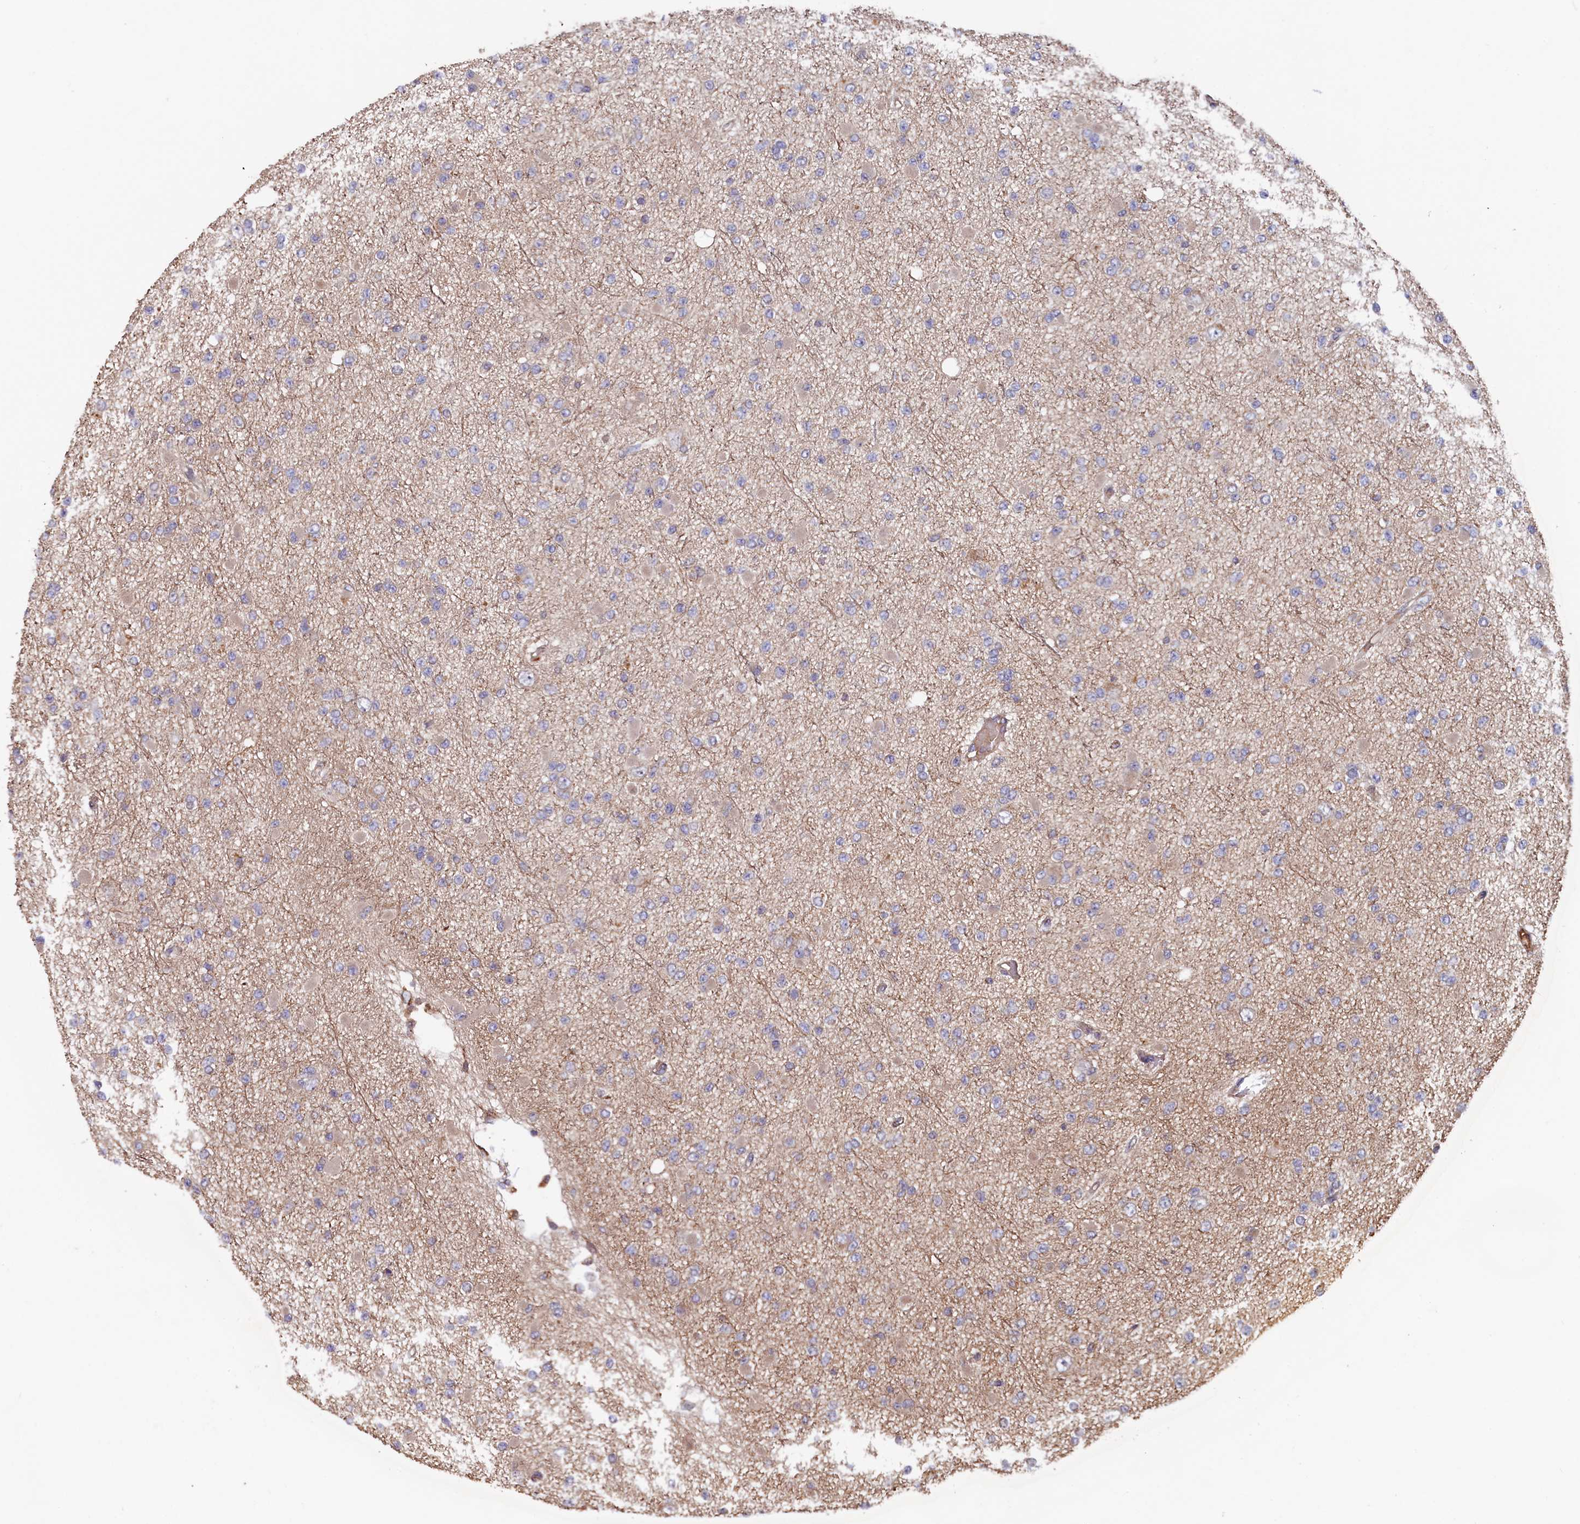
{"staining": {"intensity": "negative", "quantity": "none", "location": "none"}, "tissue": "glioma", "cell_type": "Tumor cells", "image_type": "cancer", "snomed": [{"axis": "morphology", "description": "Glioma, malignant, Low grade"}, {"axis": "topography", "description": "Brain"}], "caption": "Tumor cells show no significant protein positivity in malignant low-grade glioma.", "gene": "GREB1L", "patient": {"sex": "female", "age": 22}}